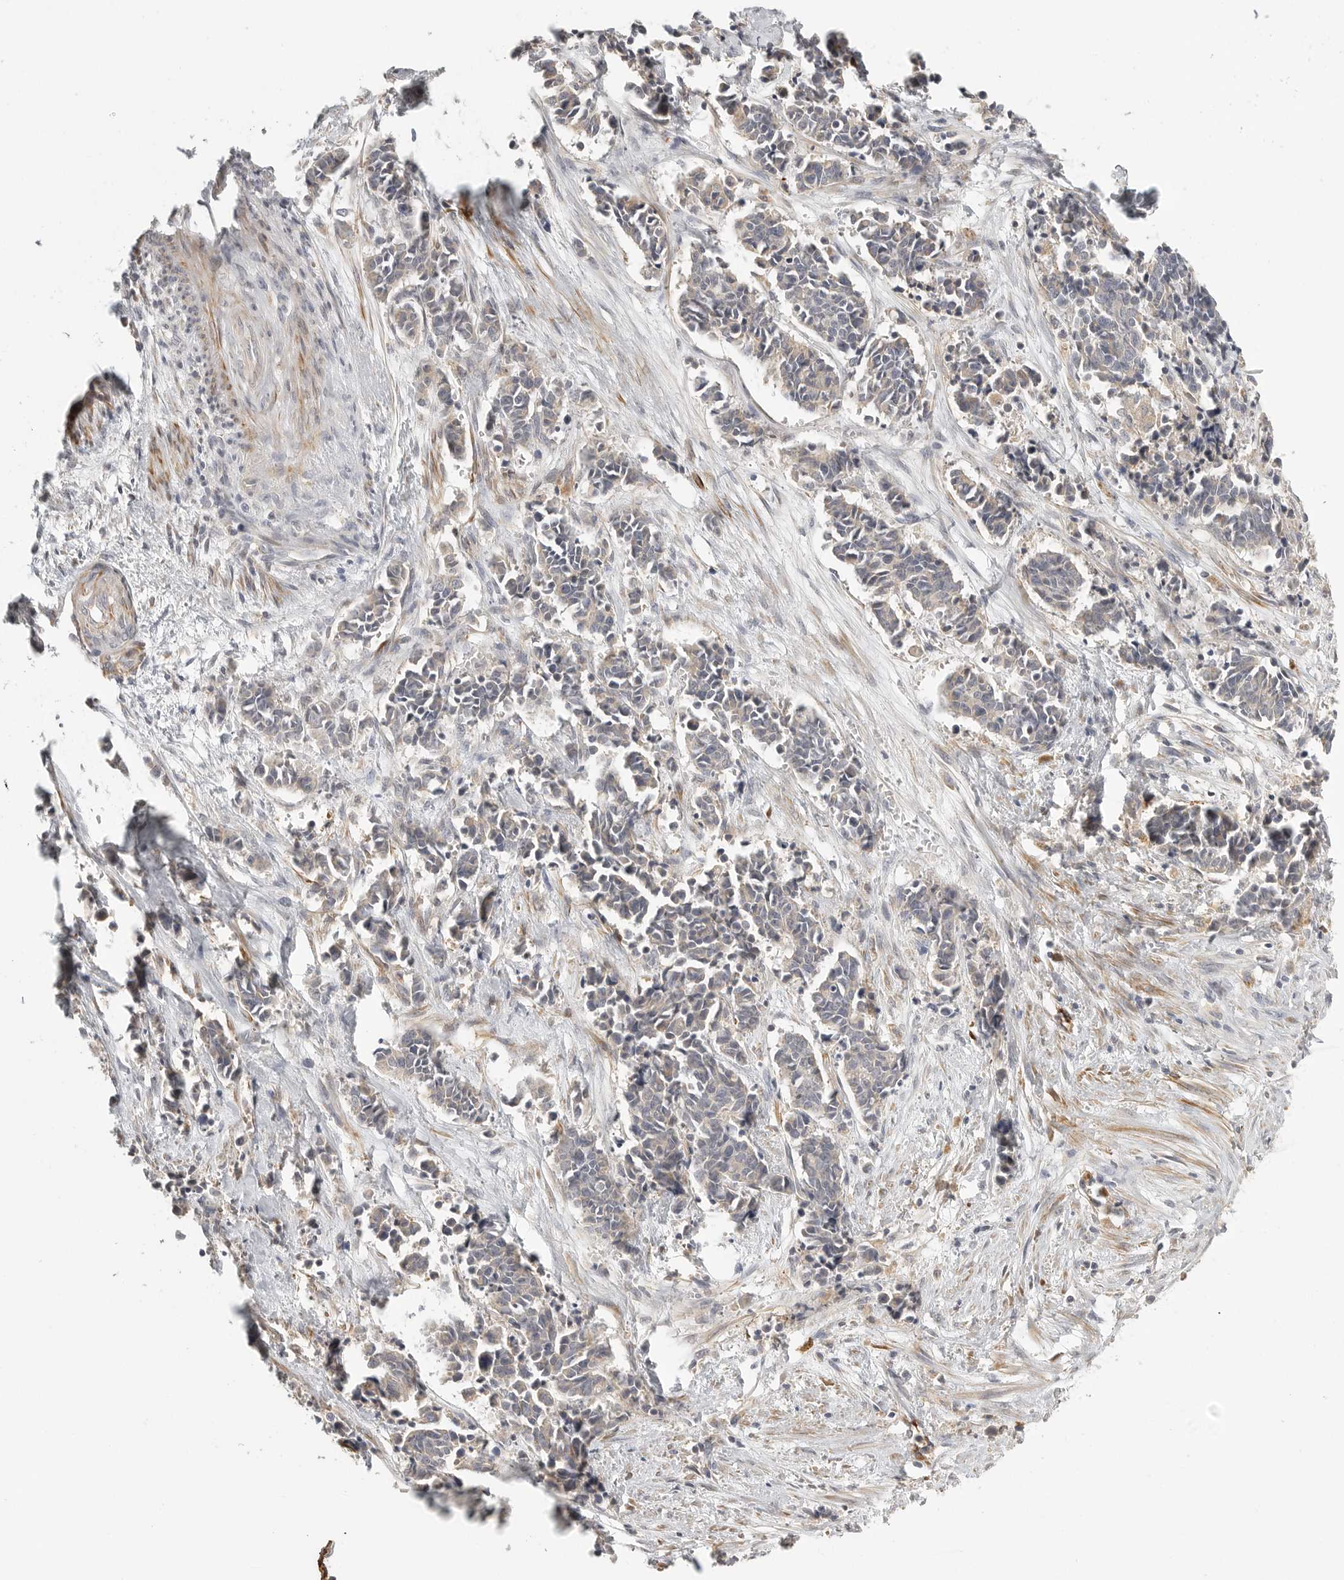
{"staining": {"intensity": "weak", "quantity": "<25%", "location": "cytoplasmic/membranous"}, "tissue": "cervical cancer", "cell_type": "Tumor cells", "image_type": "cancer", "snomed": [{"axis": "morphology", "description": "Normal tissue, NOS"}, {"axis": "morphology", "description": "Squamous cell carcinoma, NOS"}, {"axis": "topography", "description": "Cervix"}], "caption": "Micrograph shows no significant protein expression in tumor cells of cervical cancer.", "gene": "STAB2", "patient": {"sex": "female", "age": 35}}